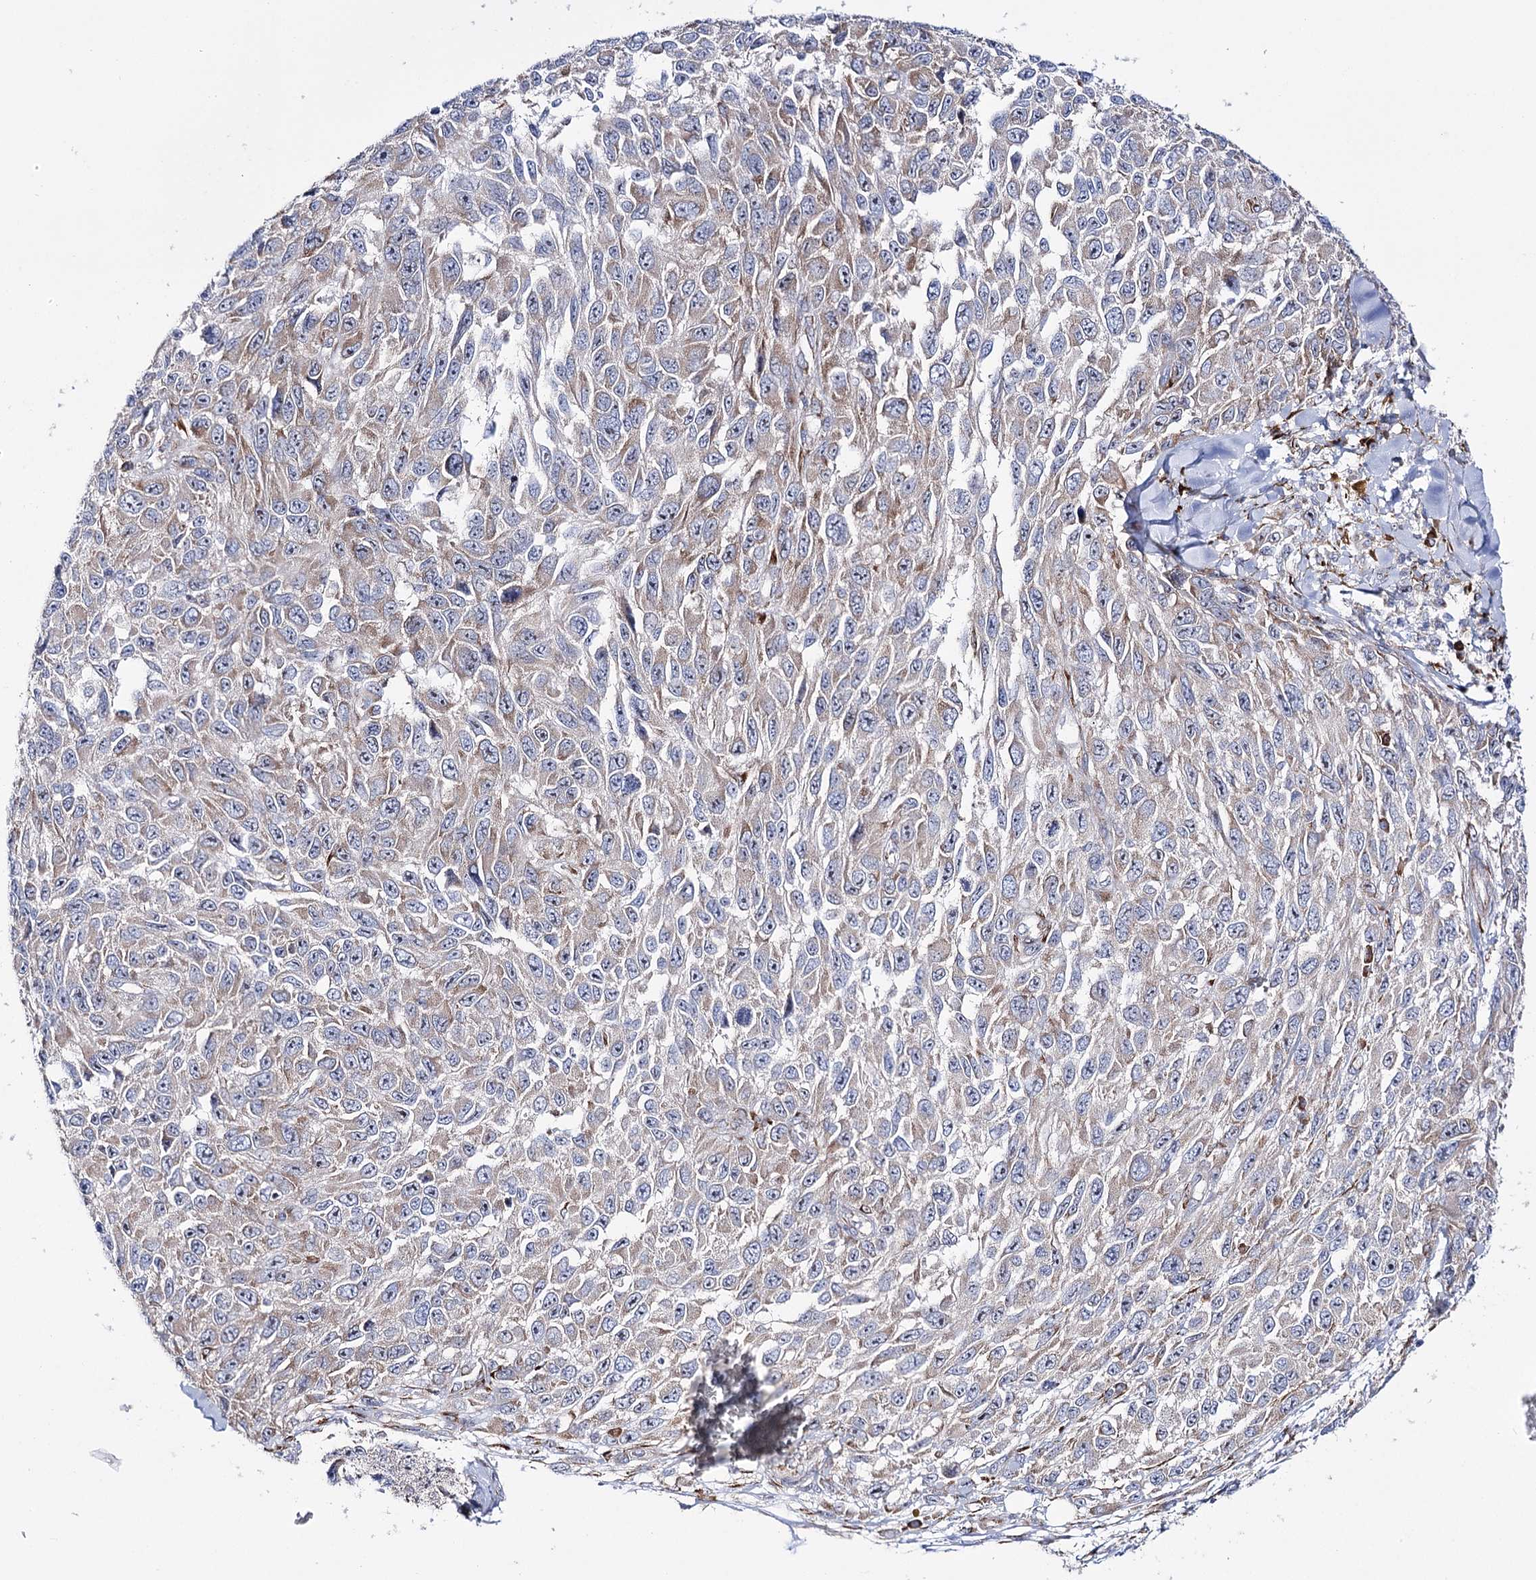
{"staining": {"intensity": "weak", "quantity": "25%-75%", "location": "cytoplasmic/membranous"}, "tissue": "melanoma", "cell_type": "Tumor cells", "image_type": "cancer", "snomed": [{"axis": "morphology", "description": "Normal tissue, NOS"}, {"axis": "morphology", "description": "Malignant melanoma, NOS"}, {"axis": "topography", "description": "Skin"}], "caption": "Melanoma tissue exhibits weak cytoplasmic/membranous staining in about 25%-75% of tumor cells, visualized by immunohistochemistry.", "gene": "METTL5", "patient": {"sex": "female", "age": 96}}